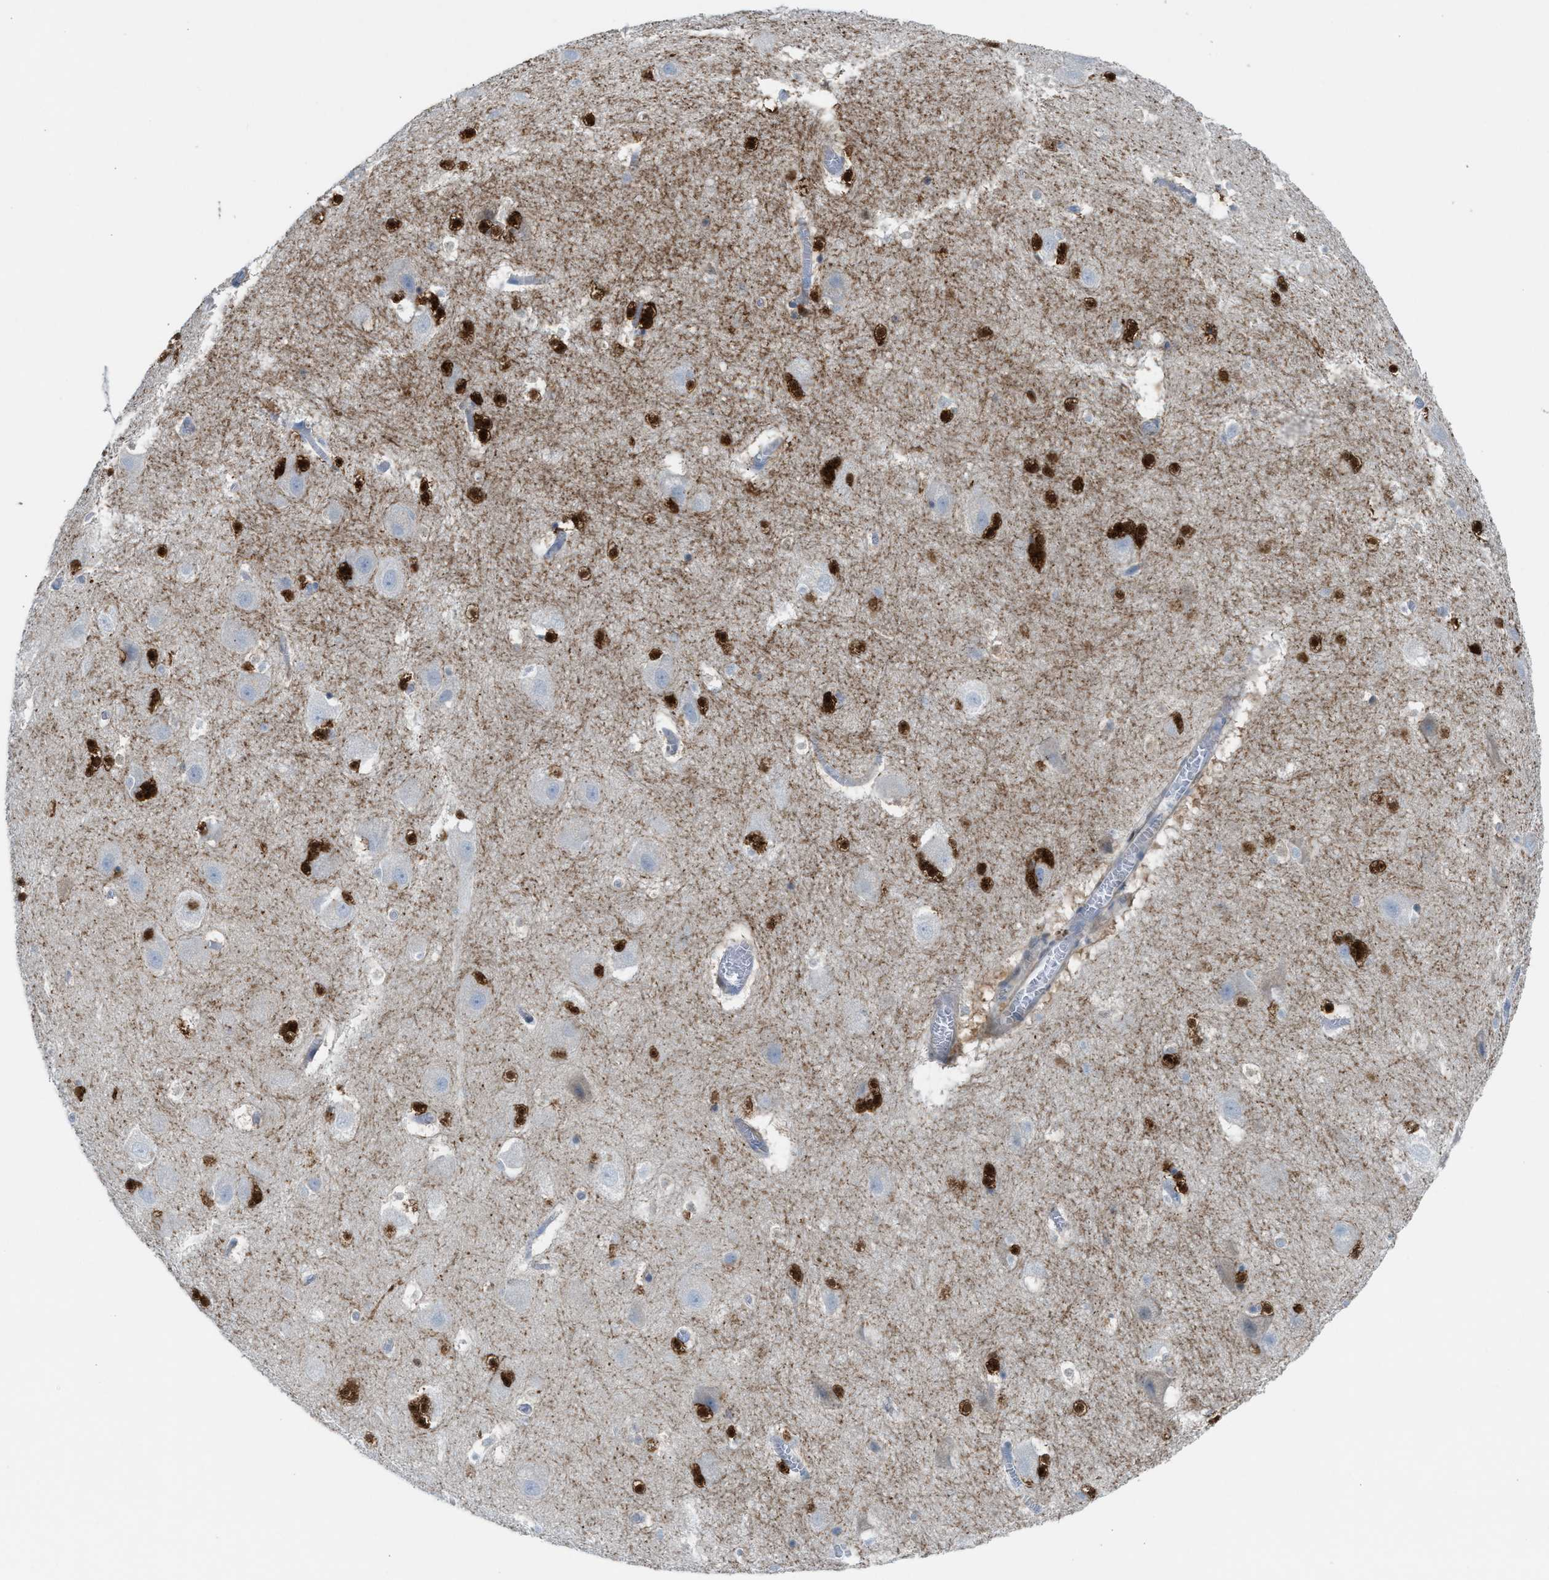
{"staining": {"intensity": "strong", "quantity": "<25%", "location": "cytoplasmic/membranous,nuclear"}, "tissue": "hippocampus", "cell_type": "Glial cells", "image_type": "normal", "snomed": [{"axis": "morphology", "description": "Normal tissue, NOS"}, {"axis": "topography", "description": "Hippocampus"}], "caption": "An image of hippocampus stained for a protein shows strong cytoplasmic/membranous,nuclear brown staining in glial cells.", "gene": "ASPA", "patient": {"sex": "male", "age": 45}}